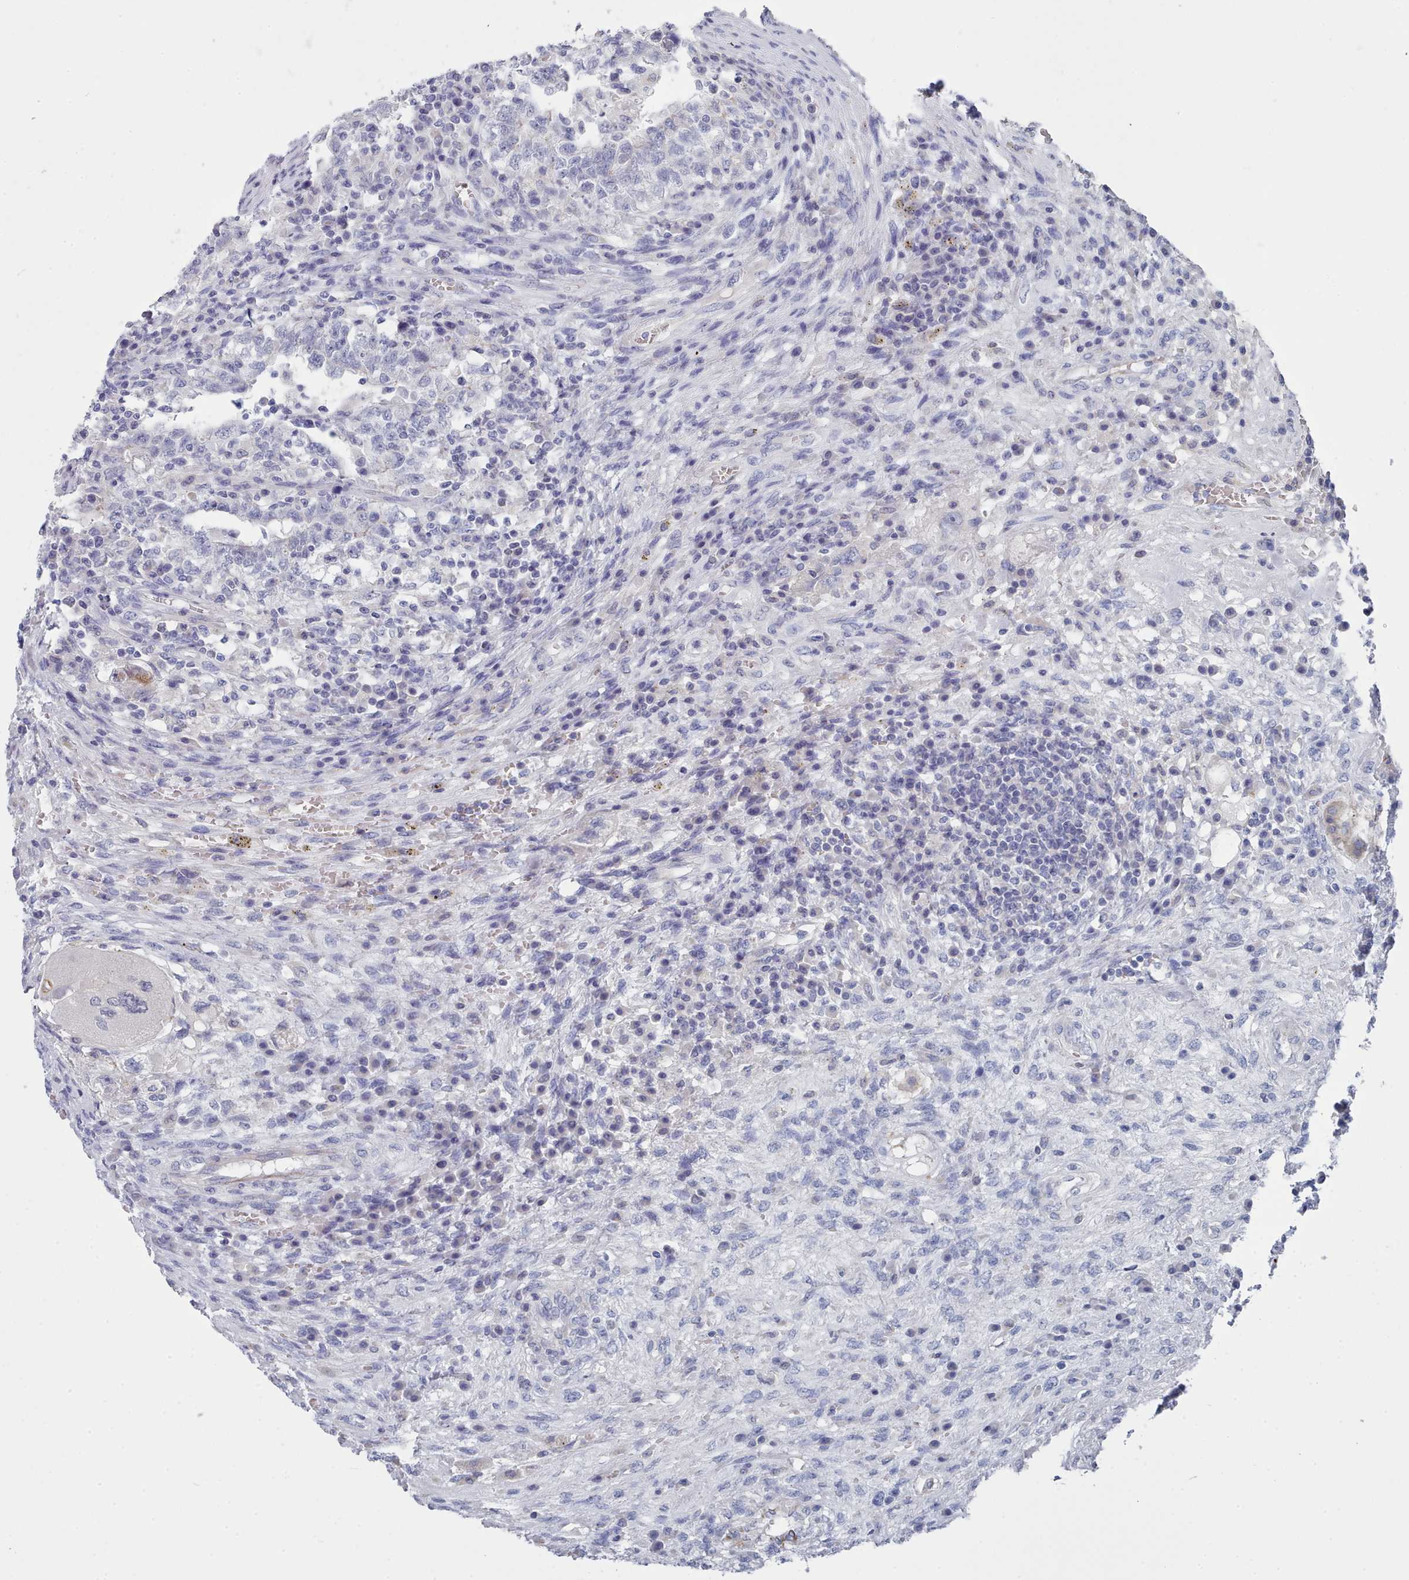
{"staining": {"intensity": "negative", "quantity": "none", "location": "none"}, "tissue": "testis cancer", "cell_type": "Tumor cells", "image_type": "cancer", "snomed": [{"axis": "morphology", "description": "Carcinoma, Embryonal, NOS"}, {"axis": "topography", "description": "Testis"}], "caption": "Immunohistochemical staining of testis embryonal carcinoma shows no significant expression in tumor cells.", "gene": "PDE4C", "patient": {"sex": "male", "age": 26}}